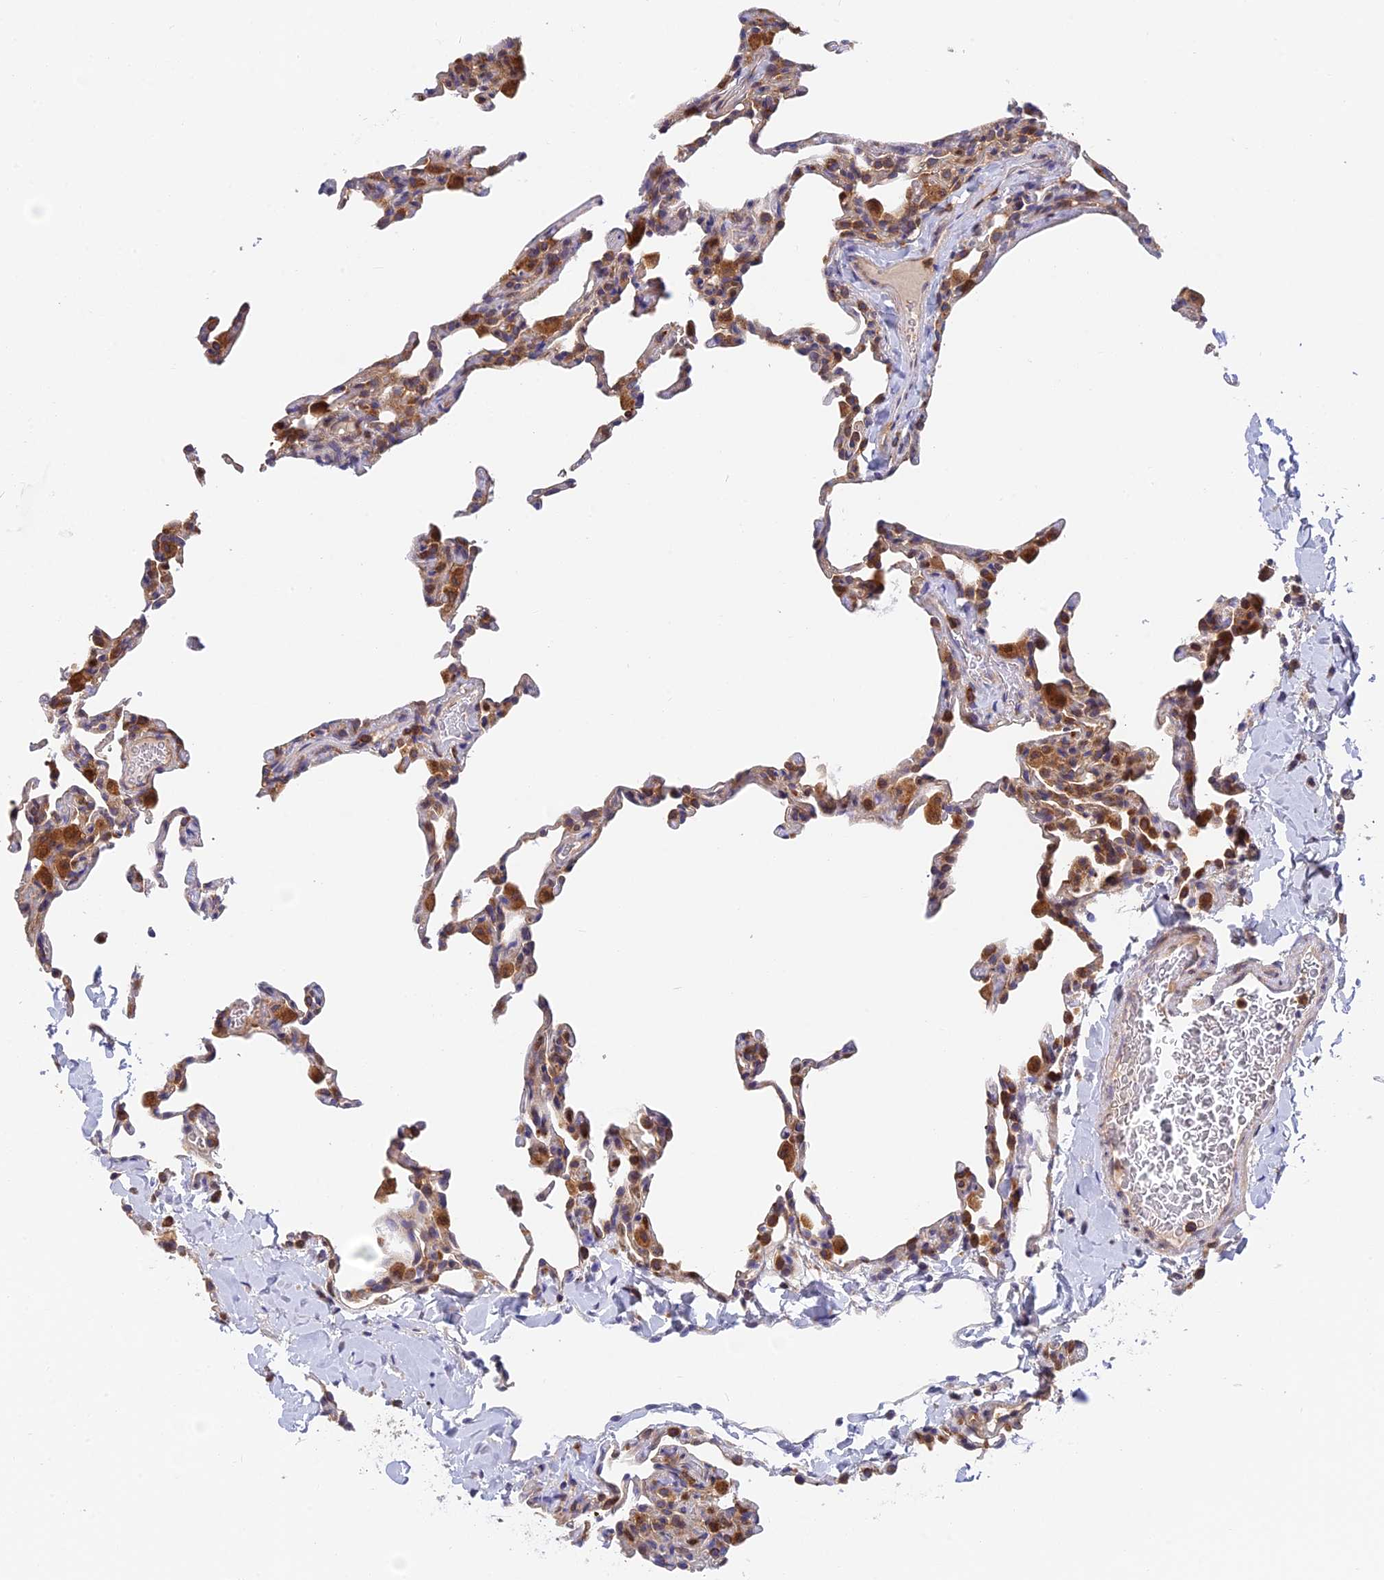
{"staining": {"intensity": "moderate", "quantity": "<25%", "location": "cytoplasmic/membranous"}, "tissue": "lung", "cell_type": "Alveolar cells", "image_type": "normal", "snomed": [{"axis": "morphology", "description": "Normal tissue, NOS"}, {"axis": "topography", "description": "Lung"}], "caption": "IHC of normal human lung exhibits low levels of moderate cytoplasmic/membranous positivity in about <25% of alveolar cells. Using DAB (brown) and hematoxylin (blue) stains, captured at high magnification using brightfield microscopy.", "gene": "IPO5", "patient": {"sex": "male", "age": 20}}